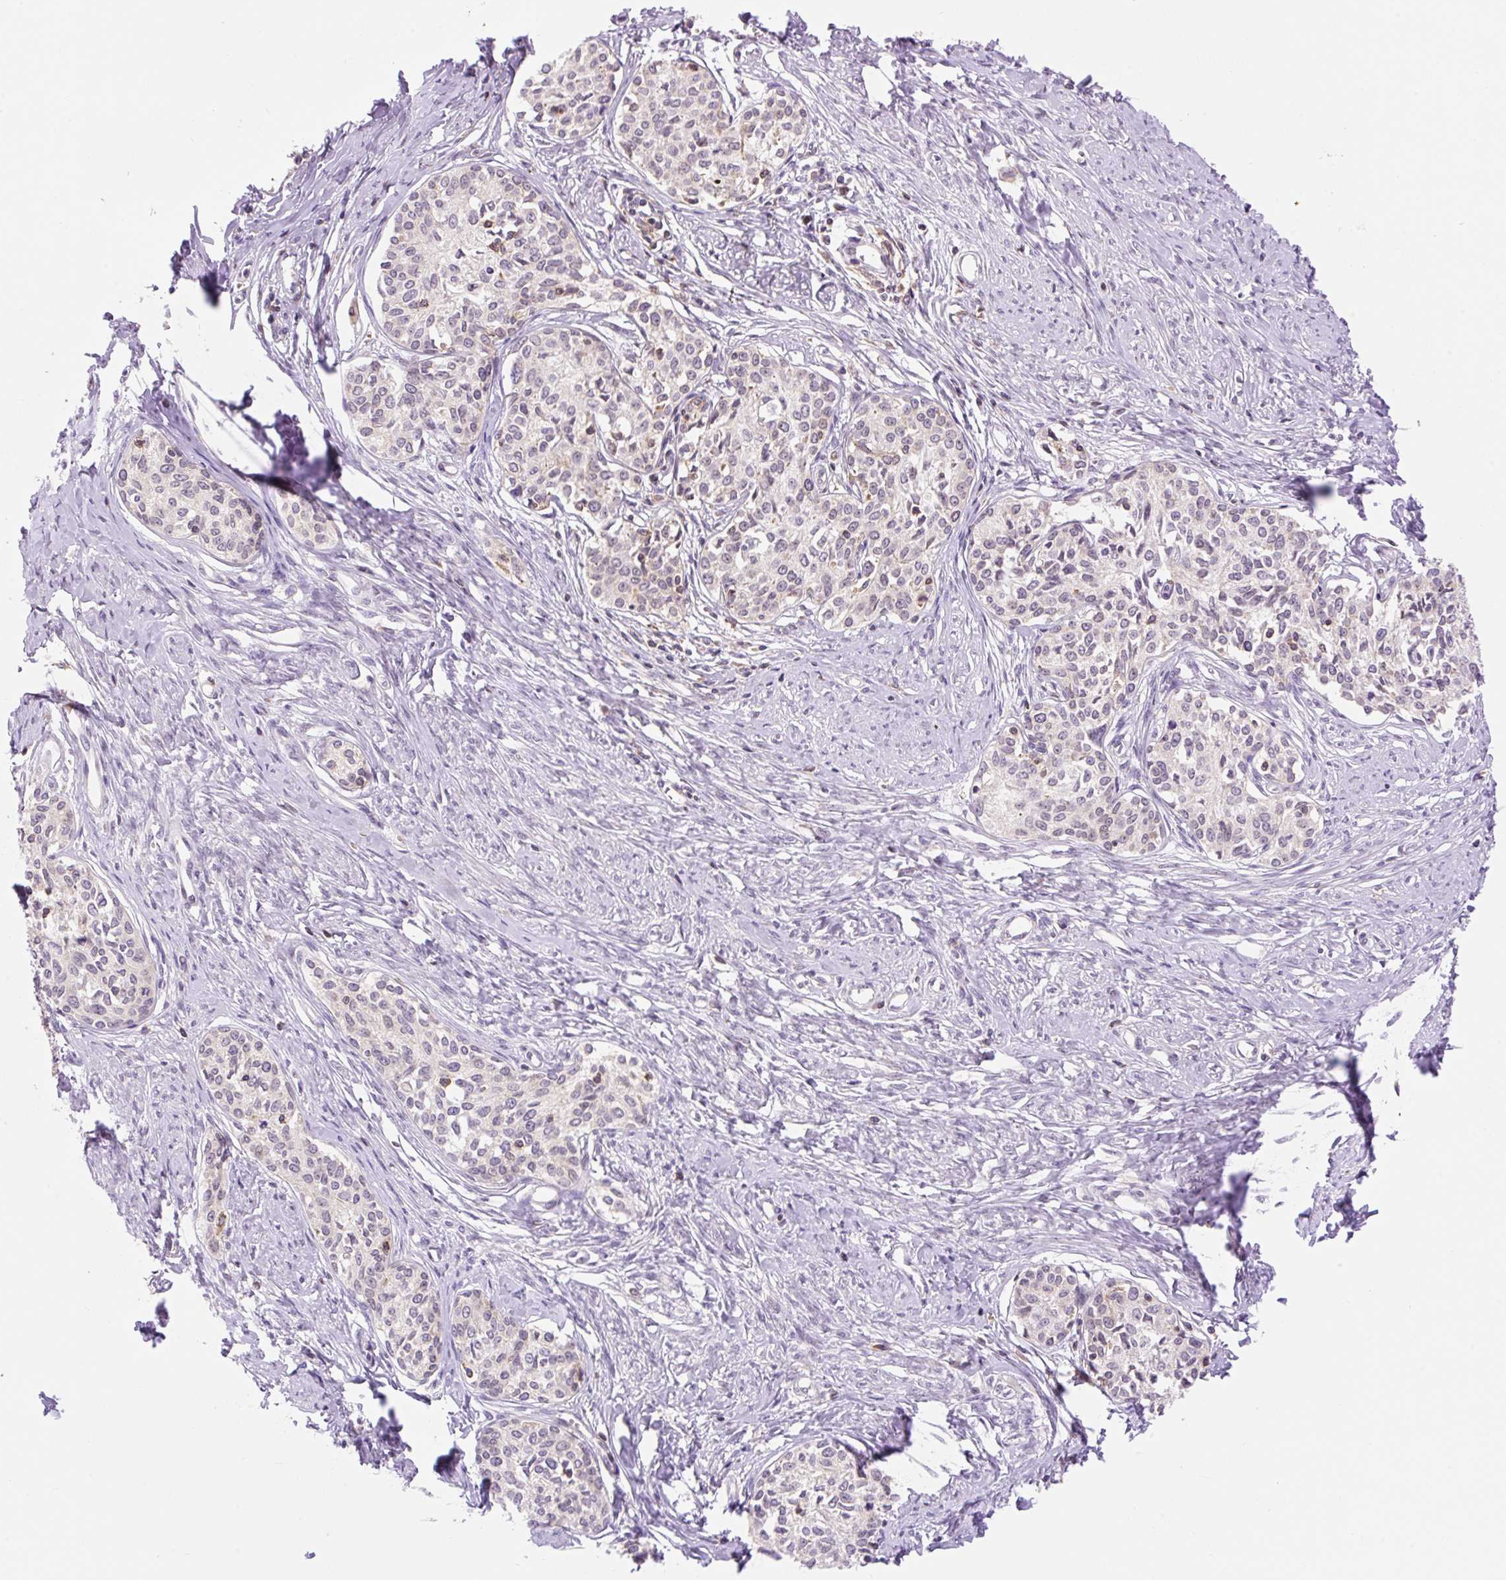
{"staining": {"intensity": "weak", "quantity": "<25%", "location": "nuclear"}, "tissue": "cervical cancer", "cell_type": "Tumor cells", "image_type": "cancer", "snomed": [{"axis": "morphology", "description": "Squamous cell carcinoma, NOS"}, {"axis": "morphology", "description": "Adenocarcinoma, NOS"}, {"axis": "topography", "description": "Cervix"}], "caption": "Immunohistochemistry (IHC) histopathology image of neoplastic tissue: human cervical squamous cell carcinoma stained with DAB (3,3'-diaminobenzidine) exhibits no significant protein expression in tumor cells.", "gene": "CARD11", "patient": {"sex": "female", "age": 52}}